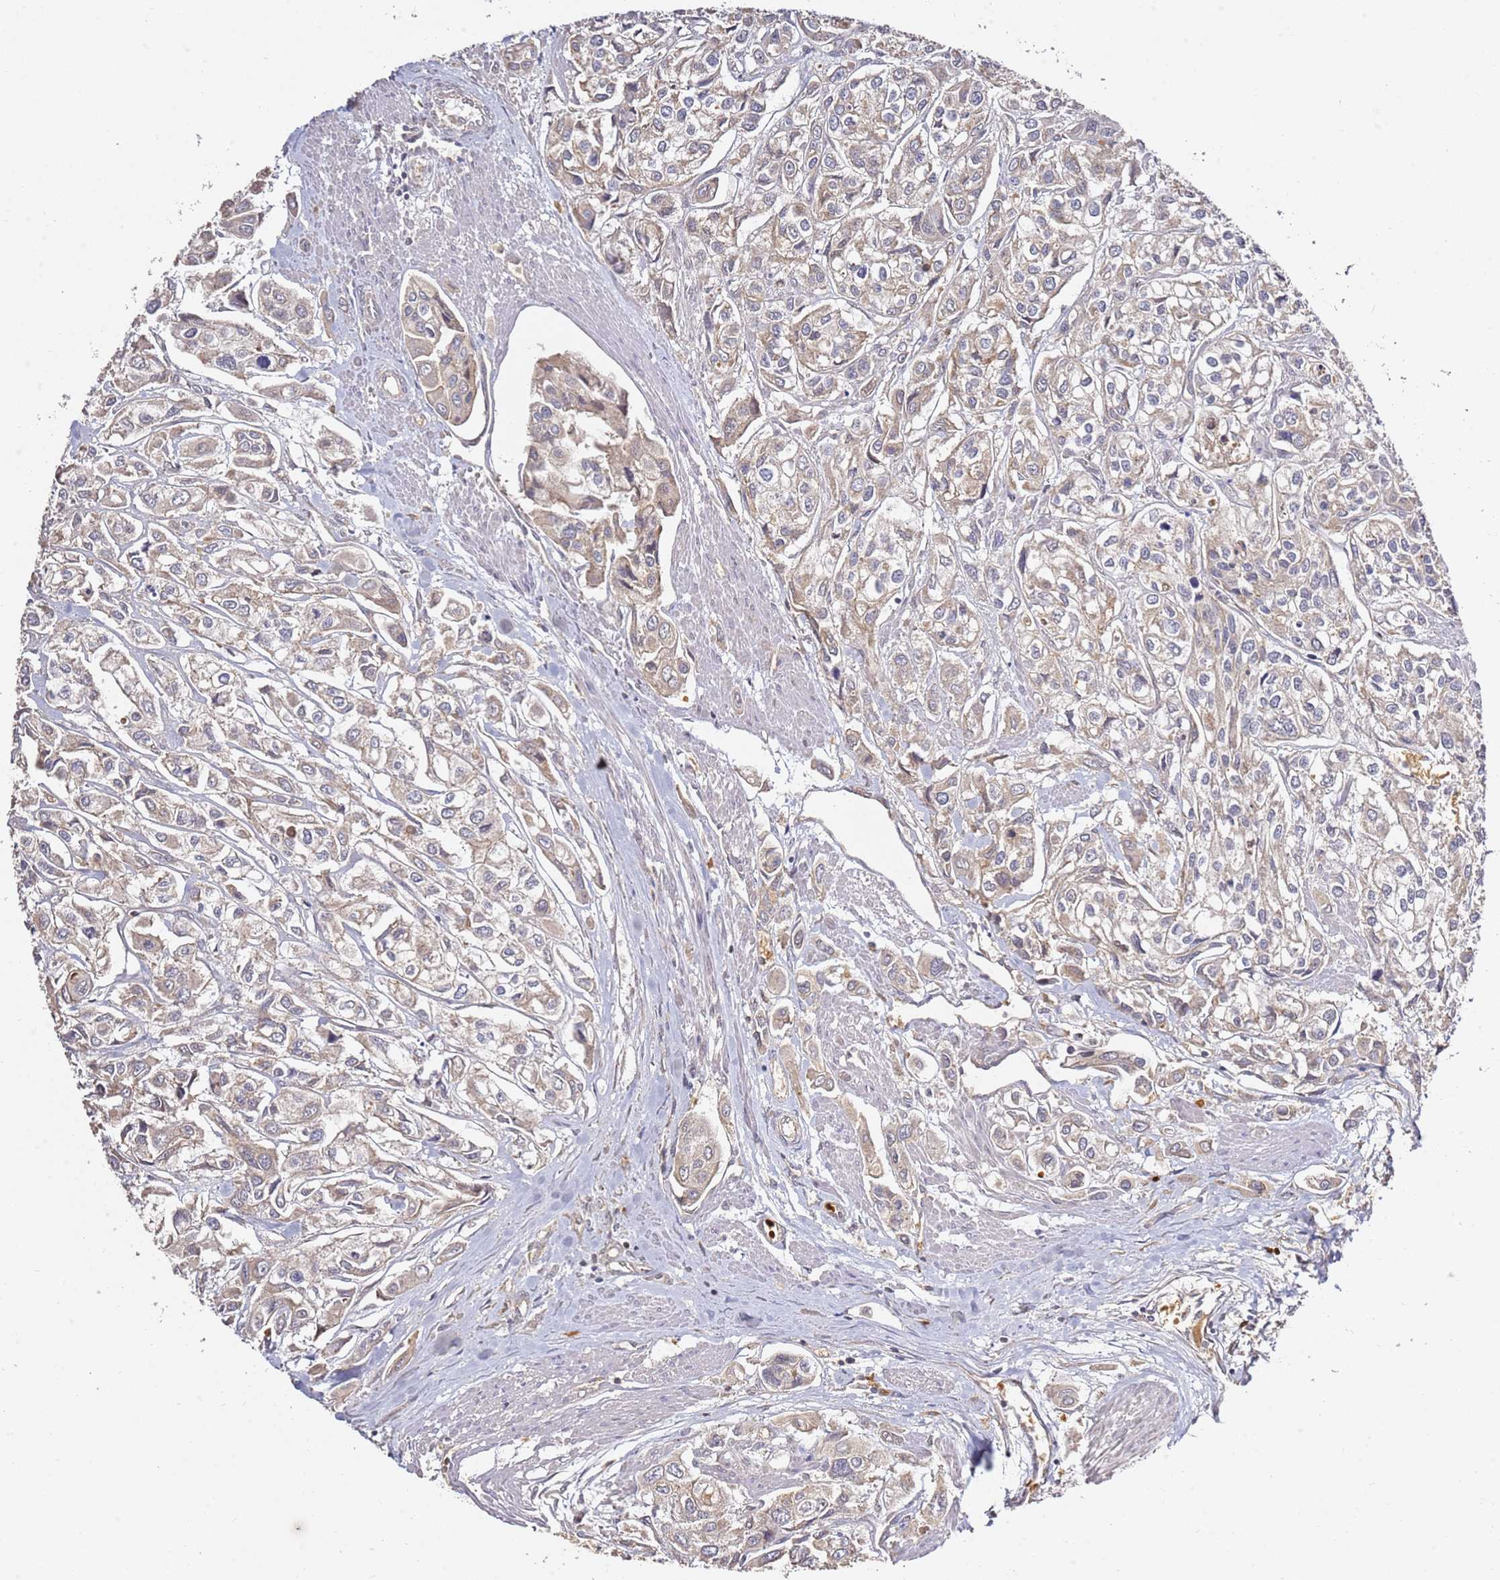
{"staining": {"intensity": "weak", "quantity": "25%-75%", "location": "cytoplasmic/membranous"}, "tissue": "urothelial cancer", "cell_type": "Tumor cells", "image_type": "cancer", "snomed": [{"axis": "morphology", "description": "Urothelial carcinoma, High grade"}, {"axis": "topography", "description": "Urinary bladder"}], "caption": "An immunohistochemistry histopathology image of neoplastic tissue is shown. Protein staining in brown labels weak cytoplasmic/membranous positivity in high-grade urothelial carcinoma within tumor cells.", "gene": "OSBPL2", "patient": {"sex": "male", "age": 67}}